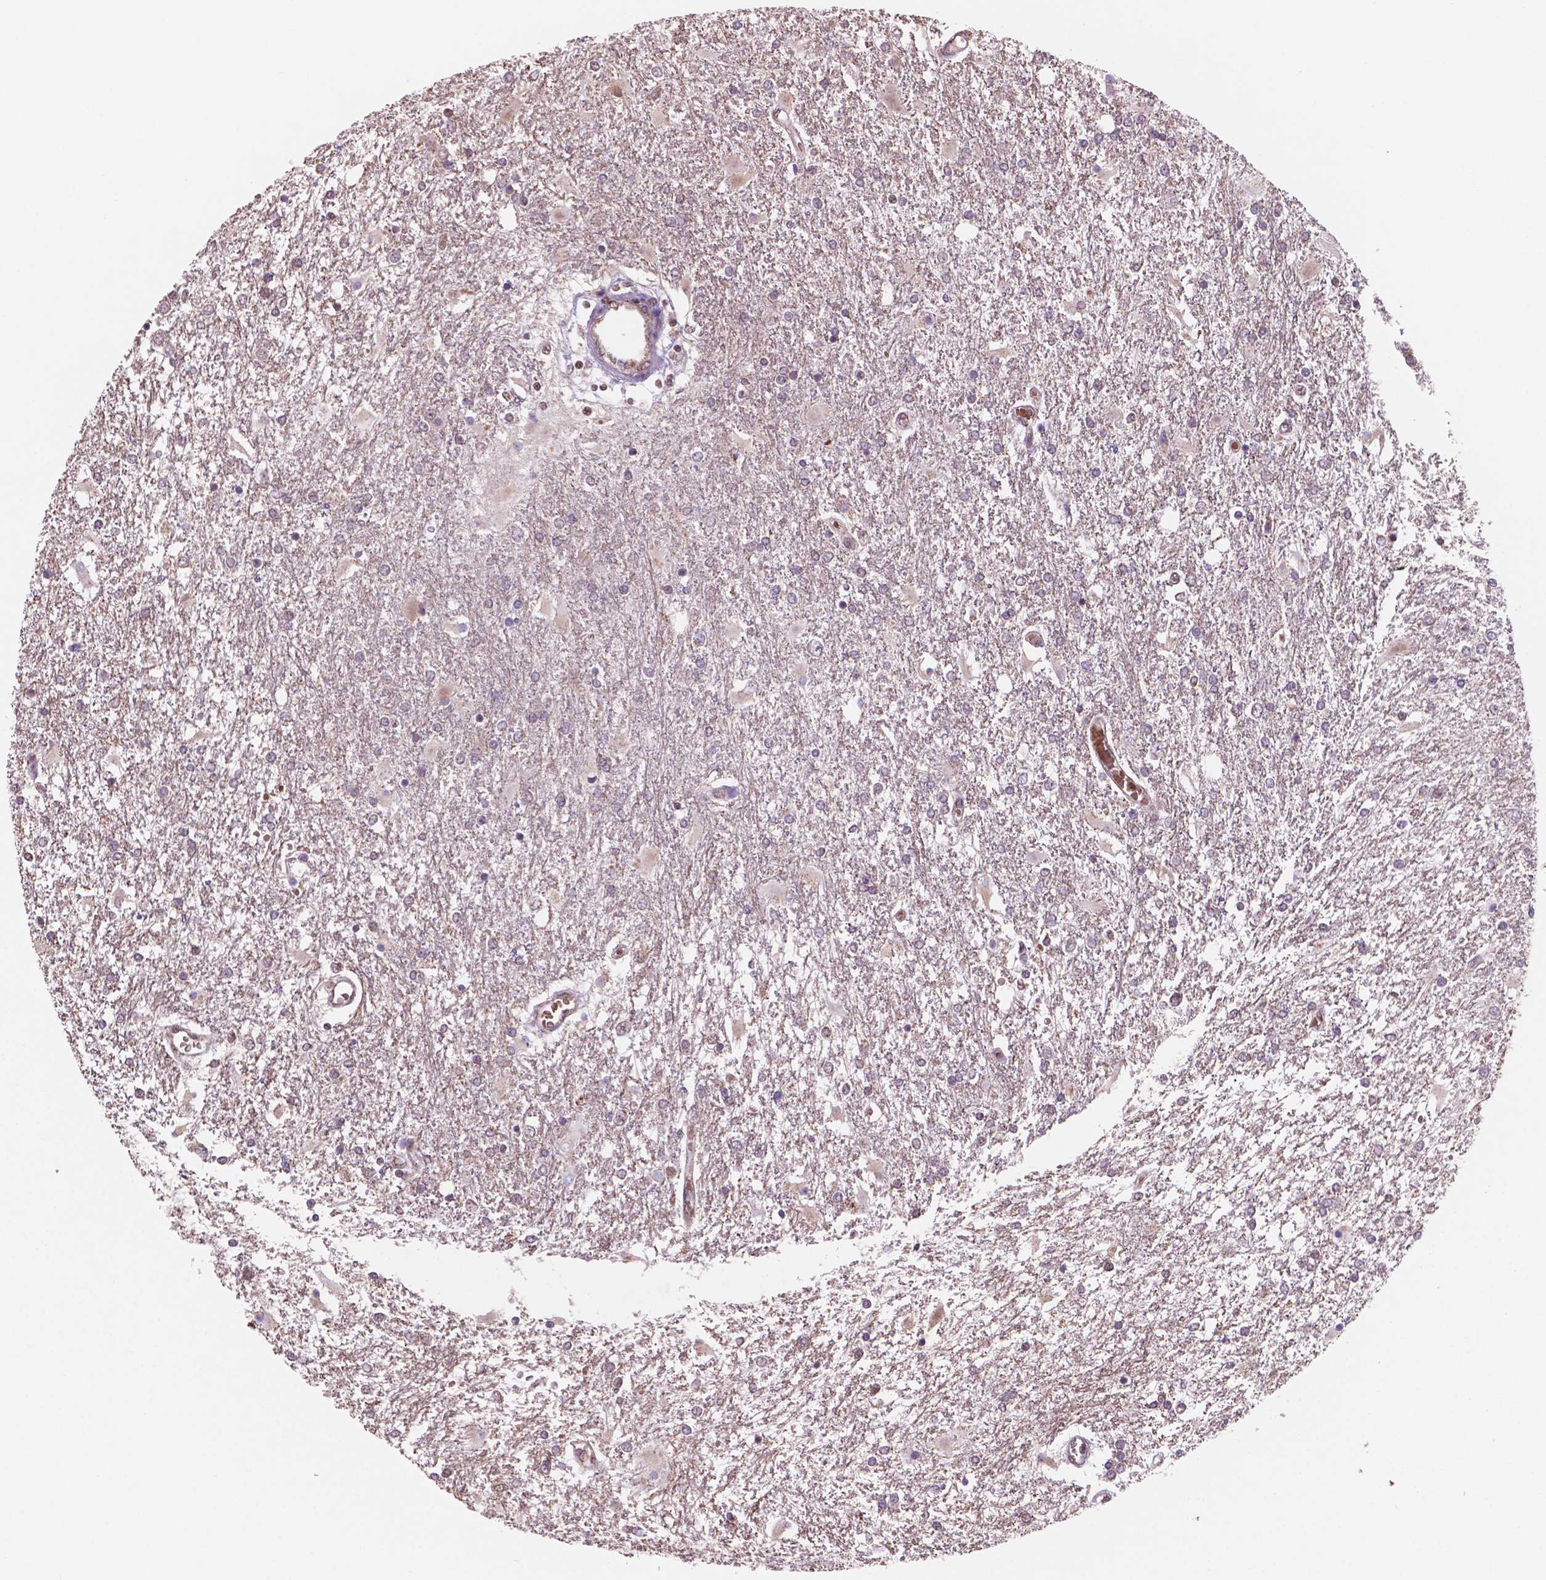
{"staining": {"intensity": "negative", "quantity": "none", "location": "none"}, "tissue": "glioma", "cell_type": "Tumor cells", "image_type": "cancer", "snomed": [{"axis": "morphology", "description": "Glioma, malignant, High grade"}, {"axis": "topography", "description": "Cerebral cortex"}], "caption": "An immunohistochemistry image of malignant glioma (high-grade) is shown. There is no staining in tumor cells of malignant glioma (high-grade). The staining was performed using DAB to visualize the protein expression in brown, while the nuclei were stained in blue with hematoxylin (Magnification: 20x).", "gene": "NDUFA10", "patient": {"sex": "male", "age": 79}}